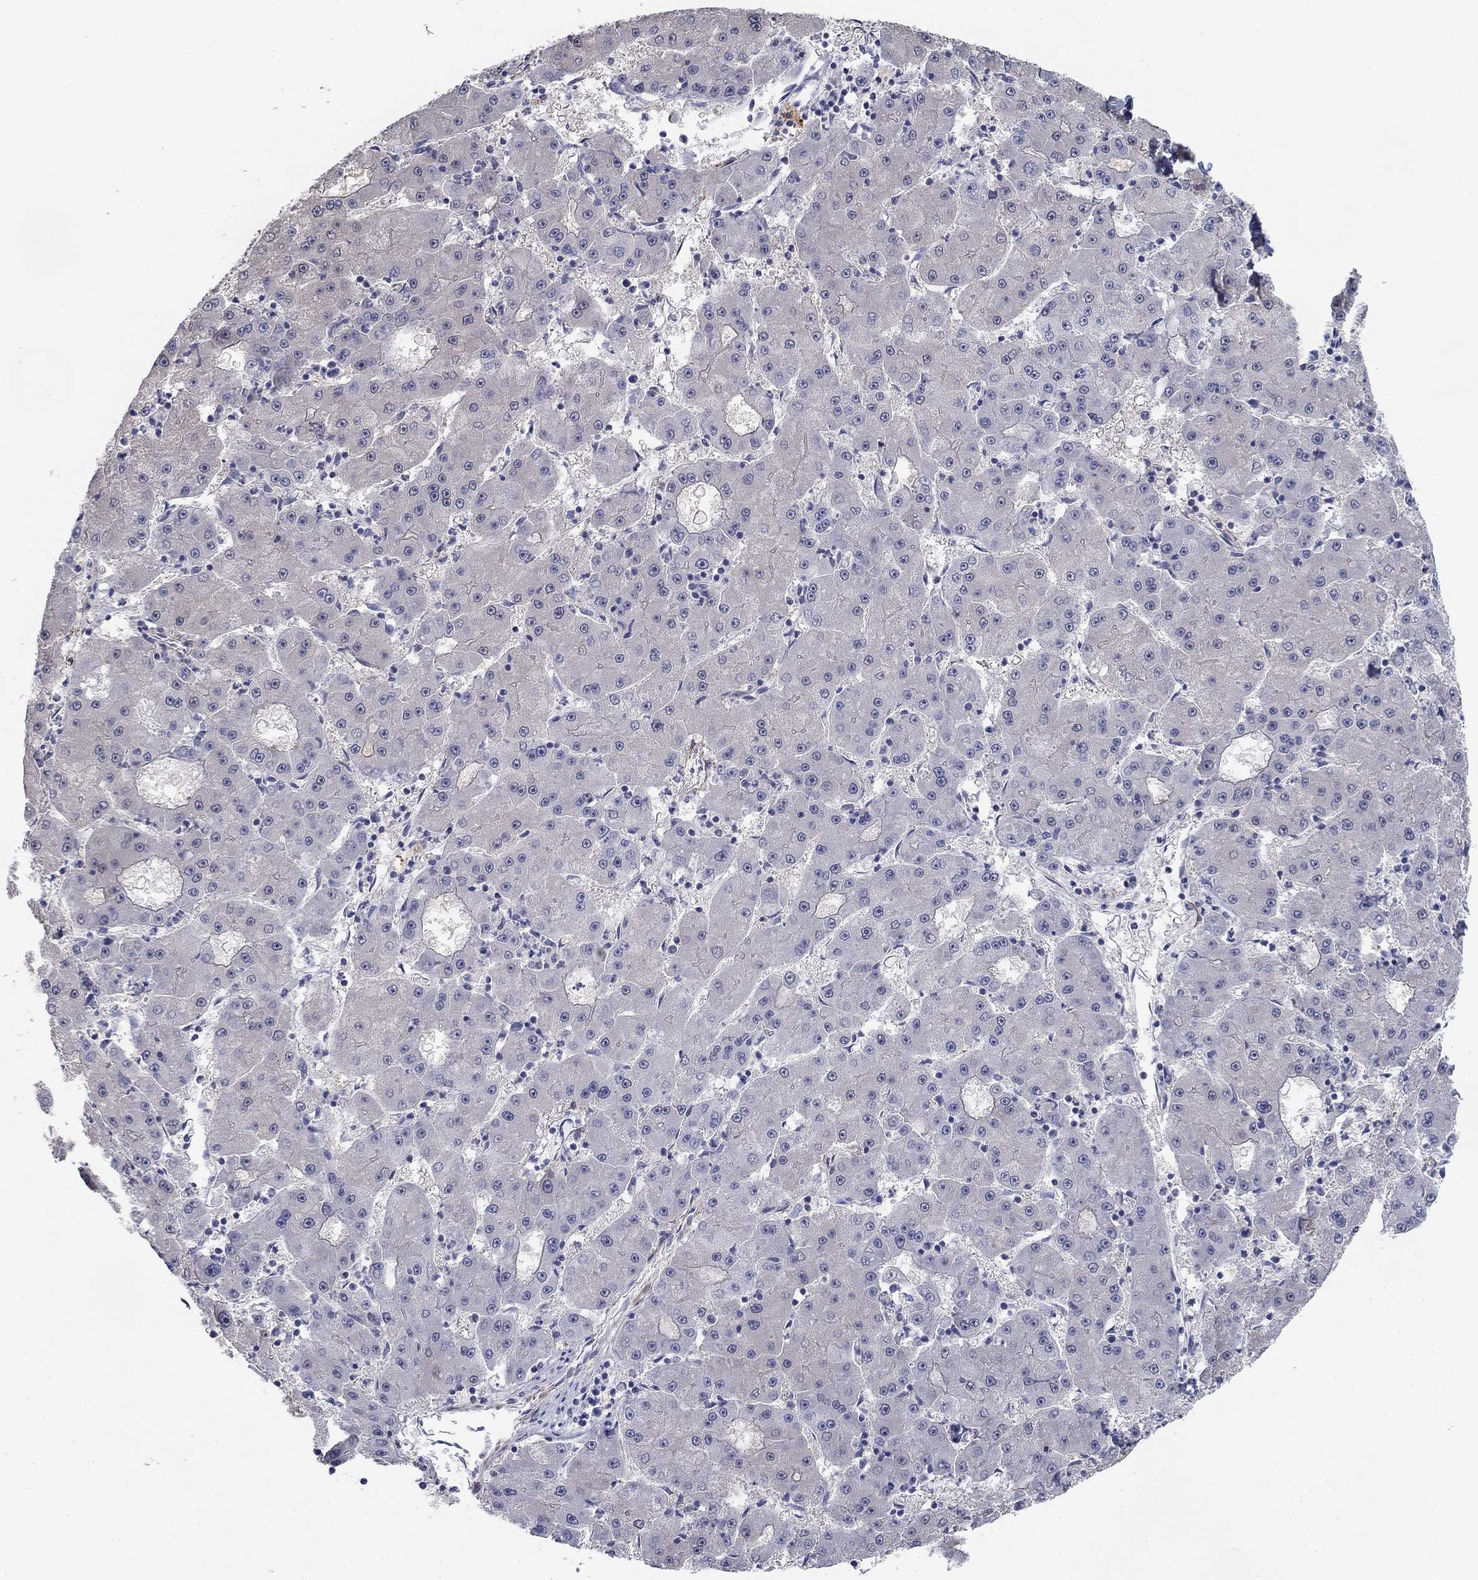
{"staining": {"intensity": "negative", "quantity": "none", "location": "none"}, "tissue": "liver cancer", "cell_type": "Tumor cells", "image_type": "cancer", "snomed": [{"axis": "morphology", "description": "Carcinoma, Hepatocellular, NOS"}, {"axis": "topography", "description": "Liver"}], "caption": "Immunohistochemistry micrograph of neoplastic tissue: human hepatocellular carcinoma (liver) stained with DAB (3,3'-diaminobenzidine) exhibits no significant protein positivity in tumor cells.", "gene": "GRK7", "patient": {"sex": "male", "age": 73}}